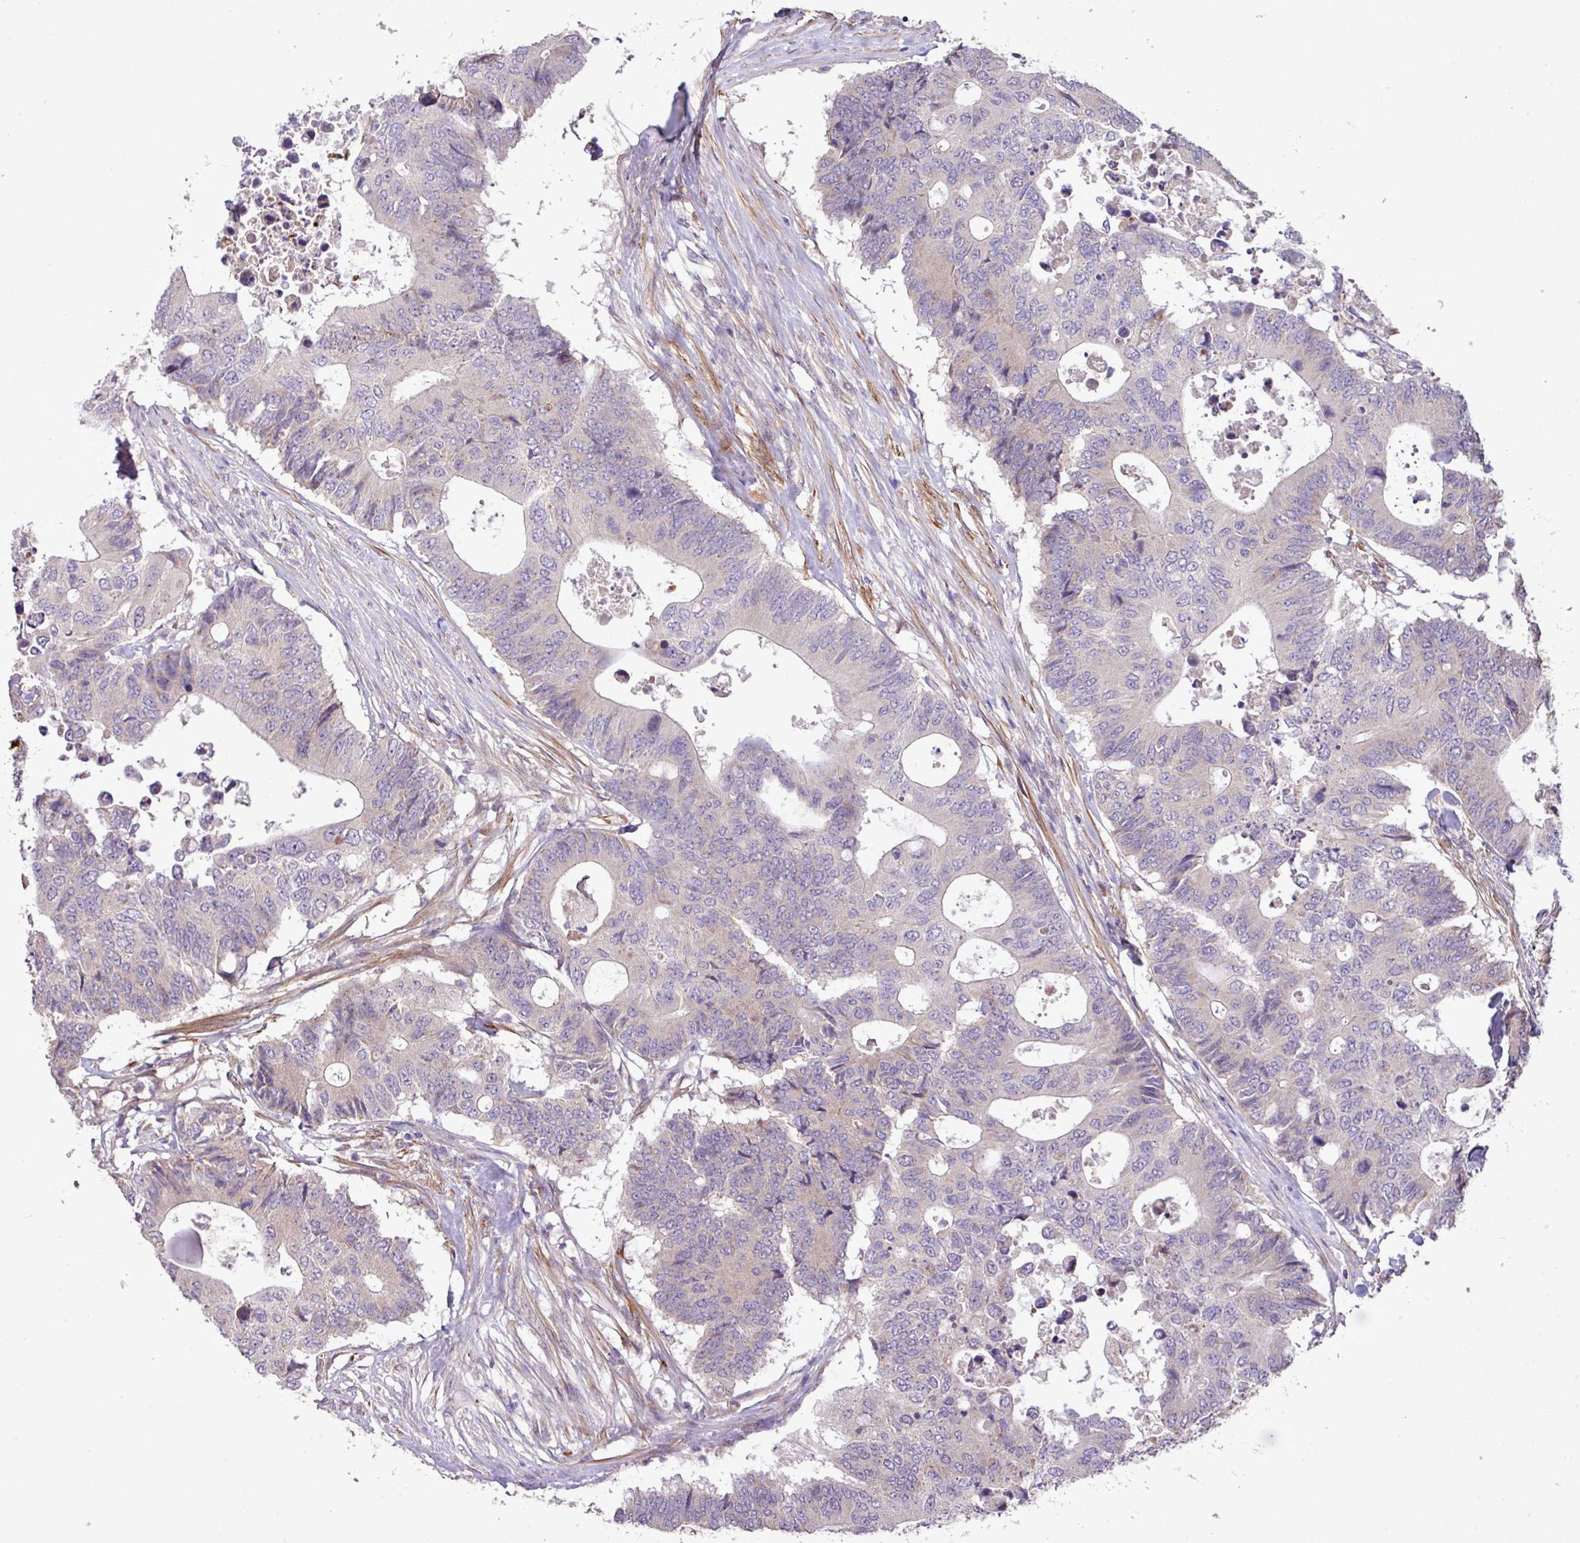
{"staining": {"intensity": "negative", "quantity": "none", "location": "none"}, "tissue": "colorectal cancer", "cell_type": "Tumor cells", "image_type": "cancer", "snomed": [{"axis": "morphology", "description": "Adenocarcinoma, NOS"}, {"axis": "topography", "description": "Colon"}], "caption": "The histopathology image exhibits no significant positivity in tumor cells of colorectal adenocarcinoma. (Brightfield microscopy of DAB immunohistochemistry at high magnification).", "gene": "XIAP", "patient": {"sex": "male", "age": 71}}